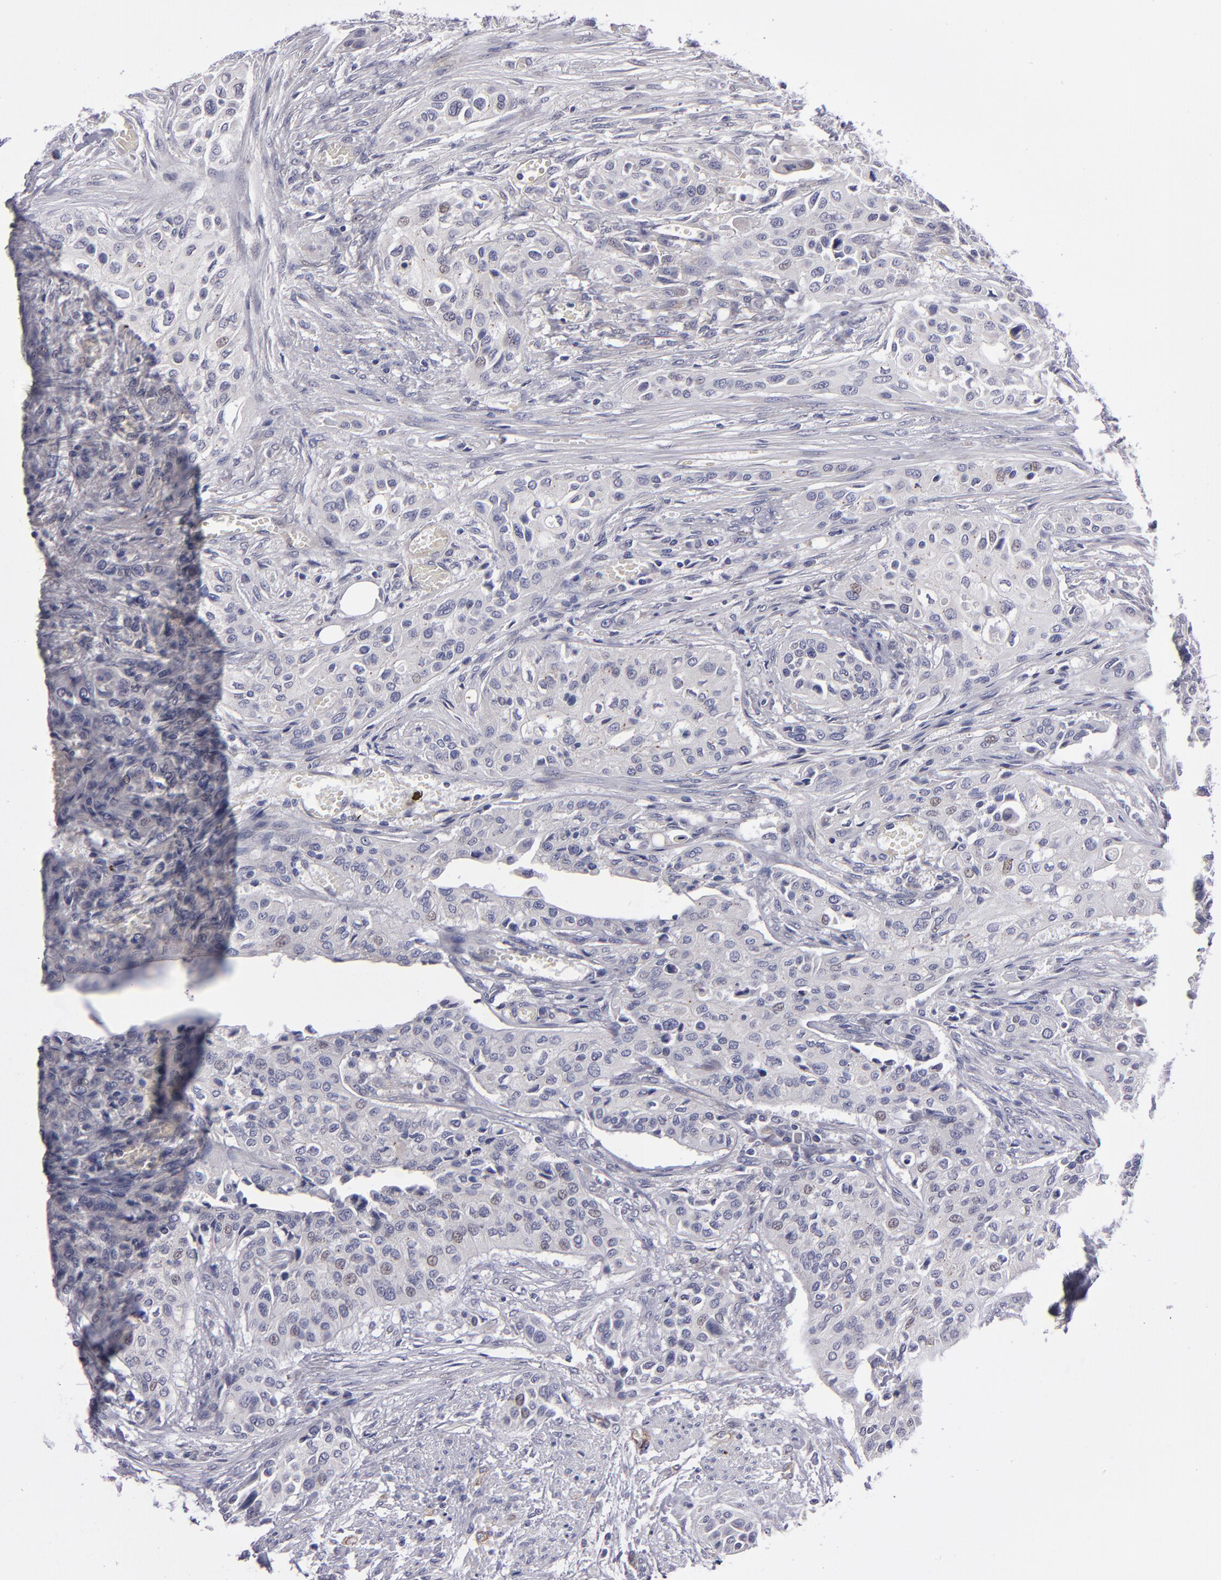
{"staining": {"intensity": "weak", "quantity": "<25%", "location": "nuclear"}, "tissue": "urothelial cancer", "cell_type": "Tumor cells", "image_type": "cancer", "snomed": [{"axis": "morphology", "description": "Urothelial carcinoma, High grade"}, {"axis": "topography", "description": "Urinary bladder"}], "caption": "Tumor cells show no significant positivity in high-grade urothelial carcinoma.", "gene": "ZNF175", "patient": {"sex": "male", "age": 74}}